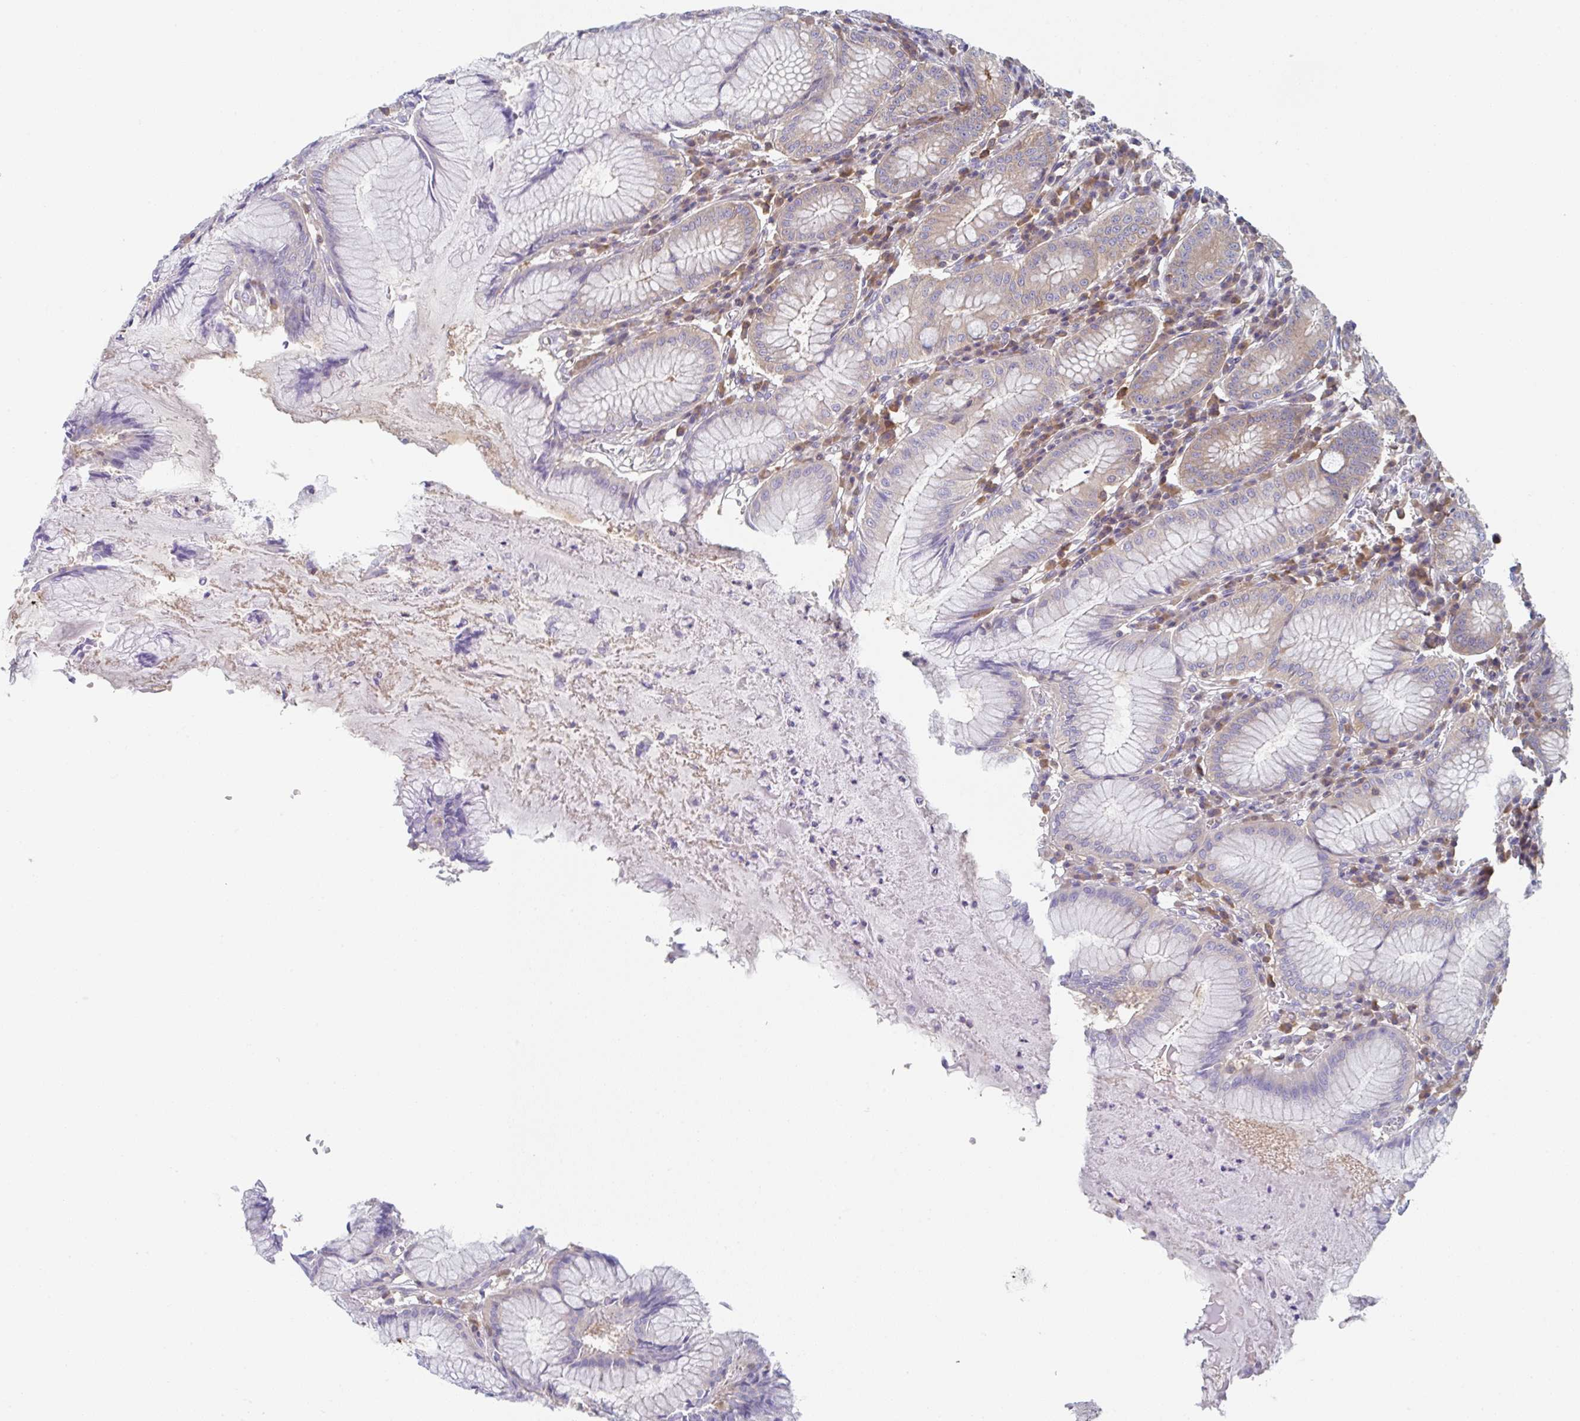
{"staining": {"intensity": "moderate", "quantity": "25%-75%", "location": "cytoplasmic/membranous"}, "tissue": "stomach", "cell_type": "Glandular cells", "image_type": "normal", "snomed": [{"axis": "morphology", "description": "Normal tissue, NOS"}, {"axis": "topography", "description": "Stomach"}], "caption": "IHC (DAB) staining of unremarkable human stomach shows moderate cytoplasmic/membranous protein expression in about 25%-75% of glandular cells. (DAB IHC, brown staining for protein, blue staining for nuclei).", "gene": "AMPD2", "patient": {"sex": "male", "age": 55}}